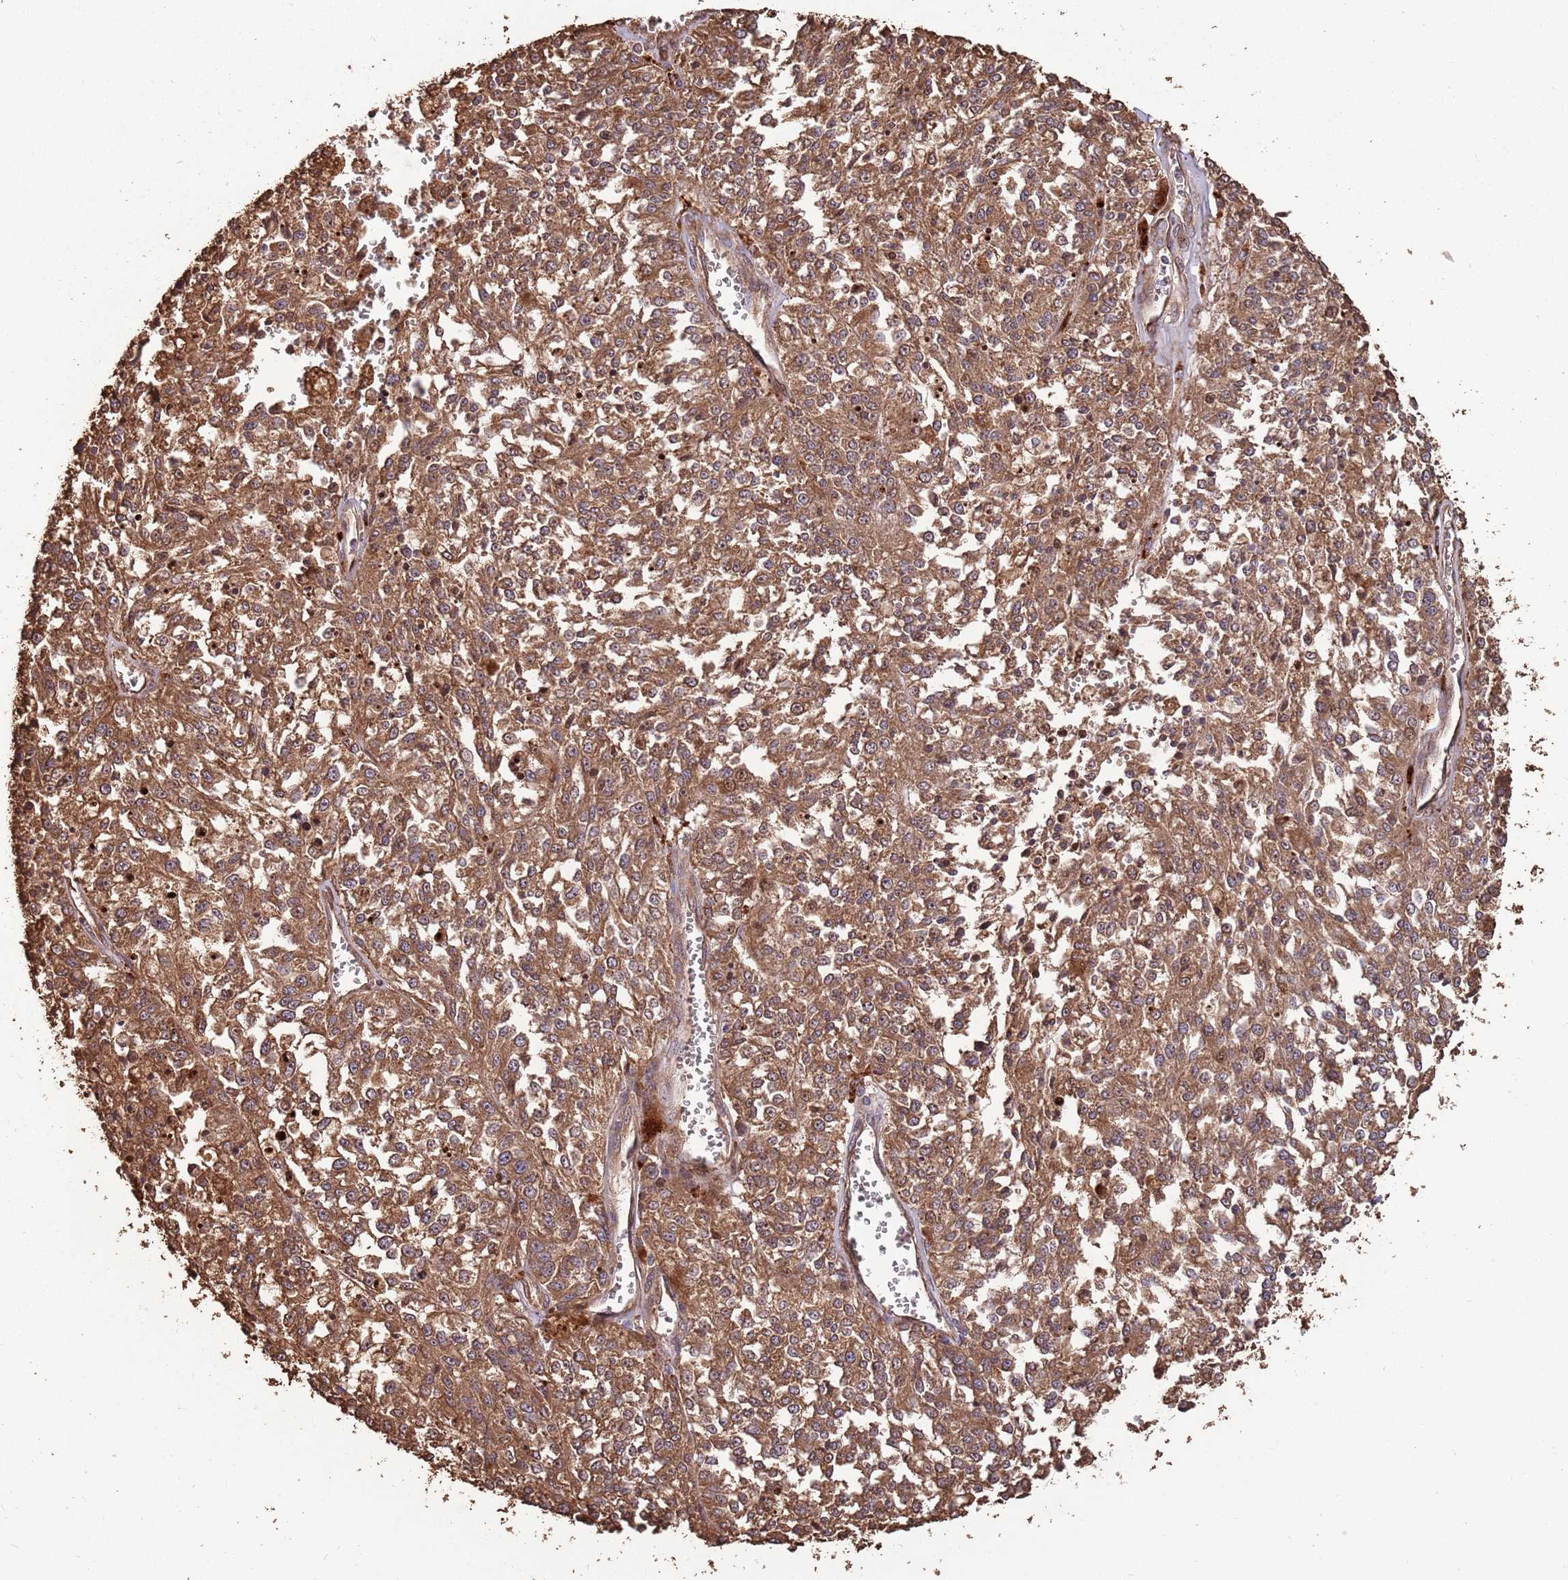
{"staining": {"intensity": "moderate", "quantity": ">75%", "location": "cytoplasmic/membranous"}, "tissue": "melanoma", "cell_type": "Tumor cells", "image_type": "cancer", "snomed": [{"axis": "morphology", "description": "Malignant melanoma, NOS"}, {"axis": "topography", "description": "Skin"}], "caption": "Human melanoma stained with a brown dye exhibits moderate cytoplasmic/membranous positive expression in approximately >75% of tumor cells.", "gene": "ZNF428", "patient": {"sex": "female", "age": 64}}